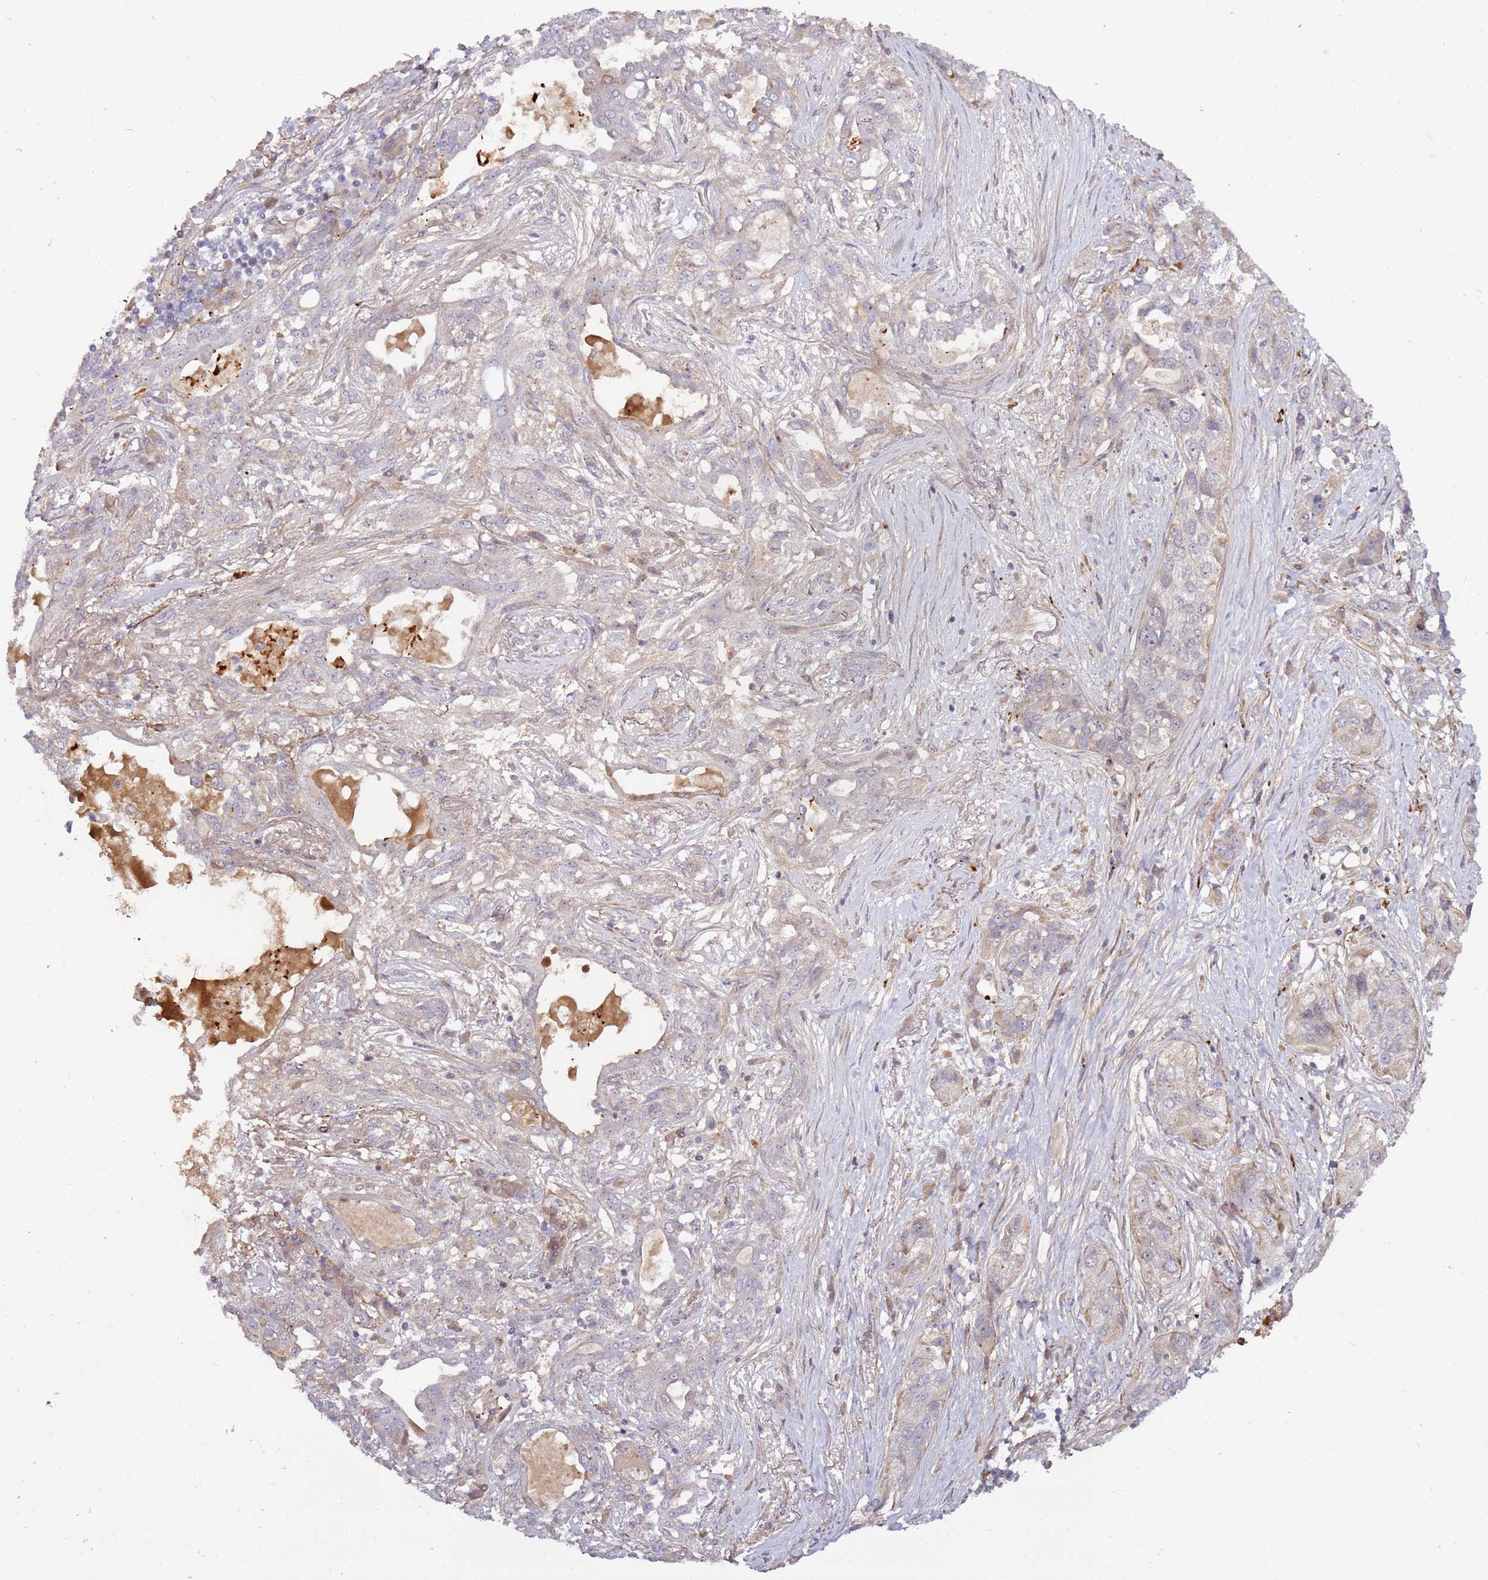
{"staining": {"intensity": "negative", "quantity": "none", "location": "none"}, "tissue": "lung cancer", "cell_type": "Tumor cells", "image_type": "cancer", "snomed": [{"axis": "morphology", "description": "Squamous cell carcinoma, NOS"}, {"axis": "topography", "description": "Lung"}], "caption": "Lung cancer (squamous cell carcinoma) was stained to show a protein in brown. There is no significant positivity in tumor cells. (Stains: DAB (3,3'-diaminobenzidine) immunohistochemistry (IHC) with hematoxylin counter stain, Microscopy: brightfield microscopy at high magnification).", "gene": "RHBDL1", "patient": {"sex": "female", "age": 70}}